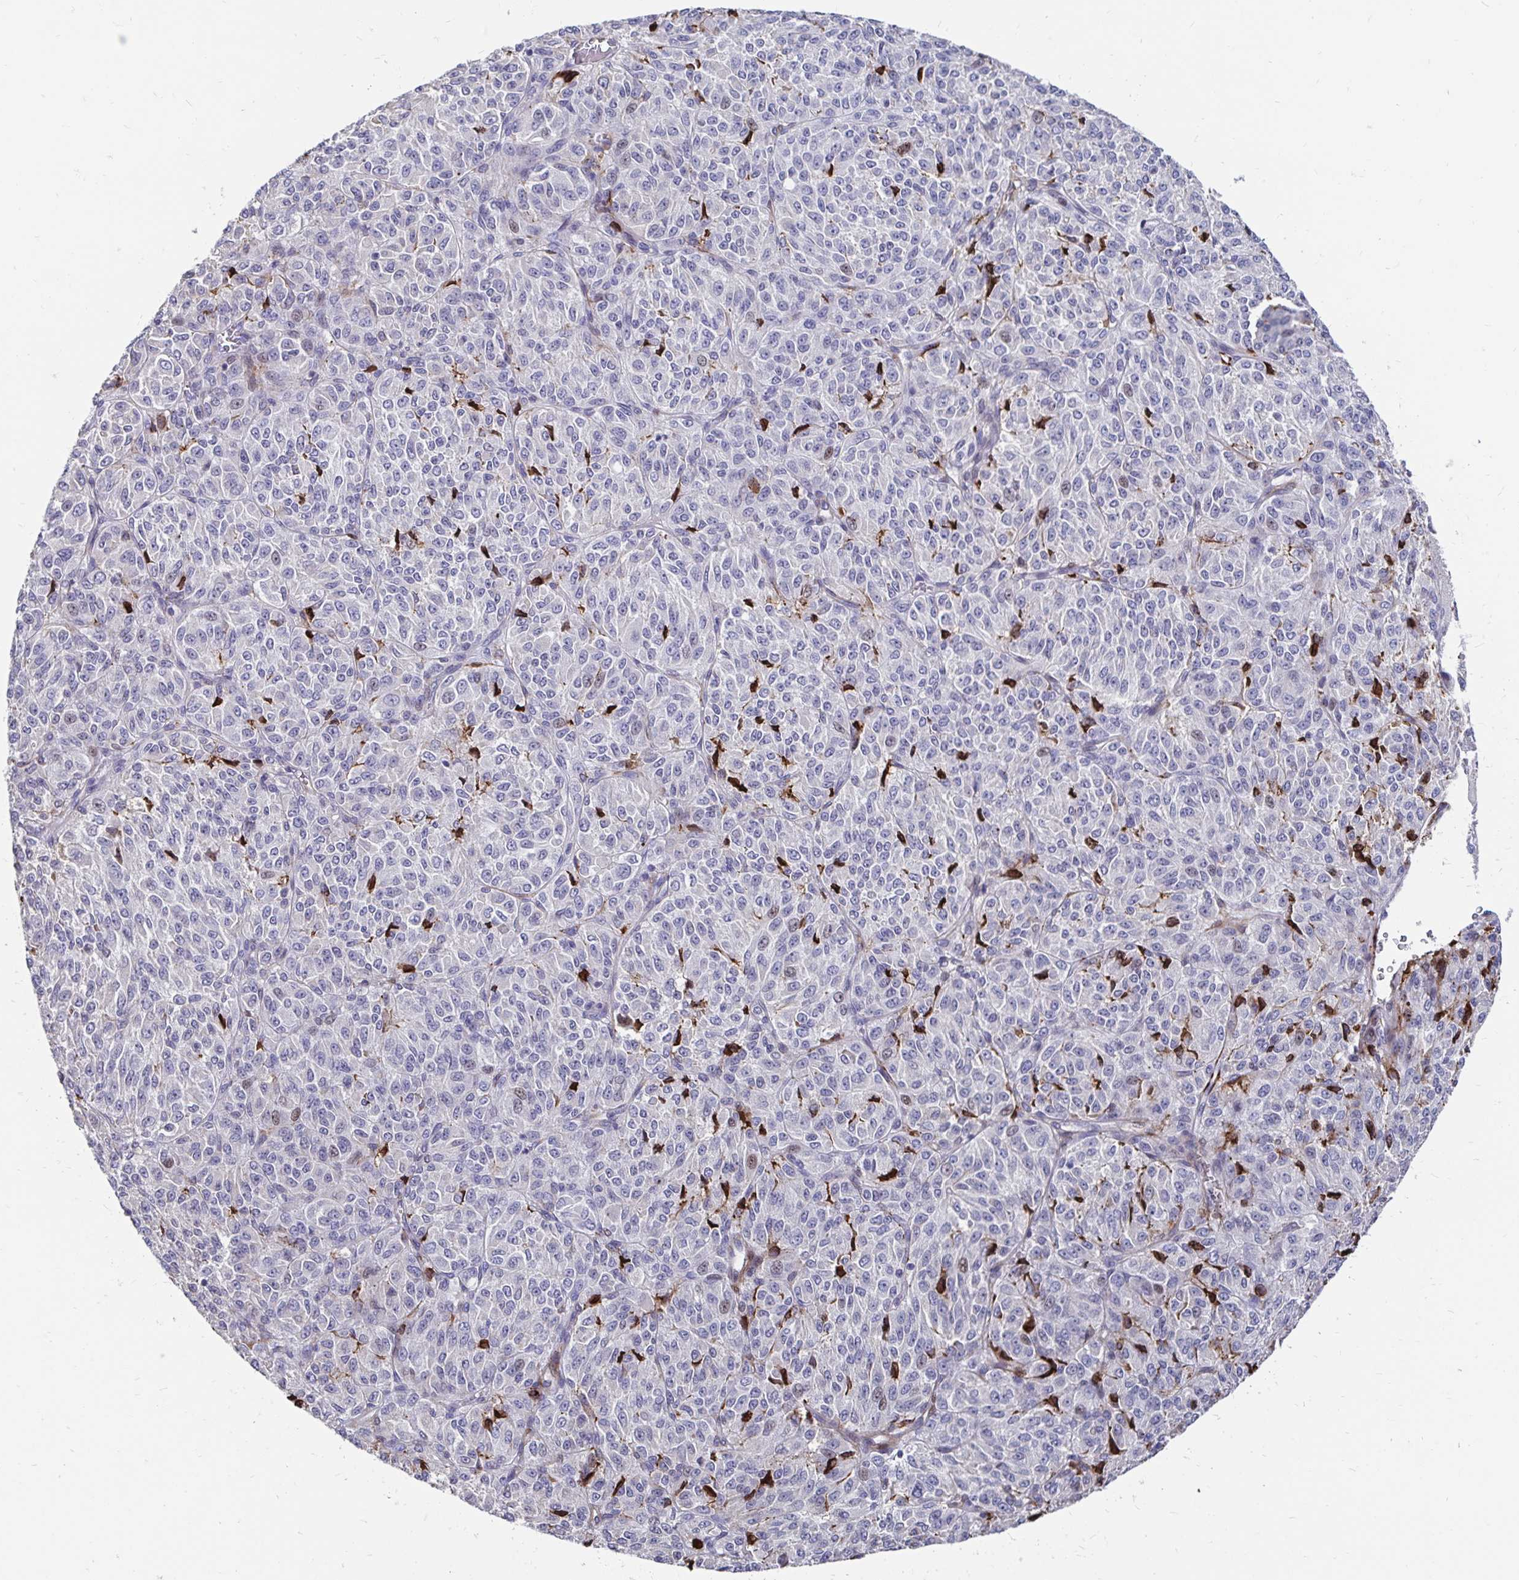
{"staining": {"intensity": "negative", "quantity": "none", "location": "none"}, "tissue": "melanoma", "cell_type": "Tumor cells", "image_type": "cancer", "snomed": [{"axis": "morphology", "description": "Malignant melanoma, Metastatic site"}, {"axis": "topography", "description": "Brain"}], "caption": "Tumor cells show no significant expression in melanoma.", "gene": "CDKL1", "patient": {"sex": "female", "age": 56}}